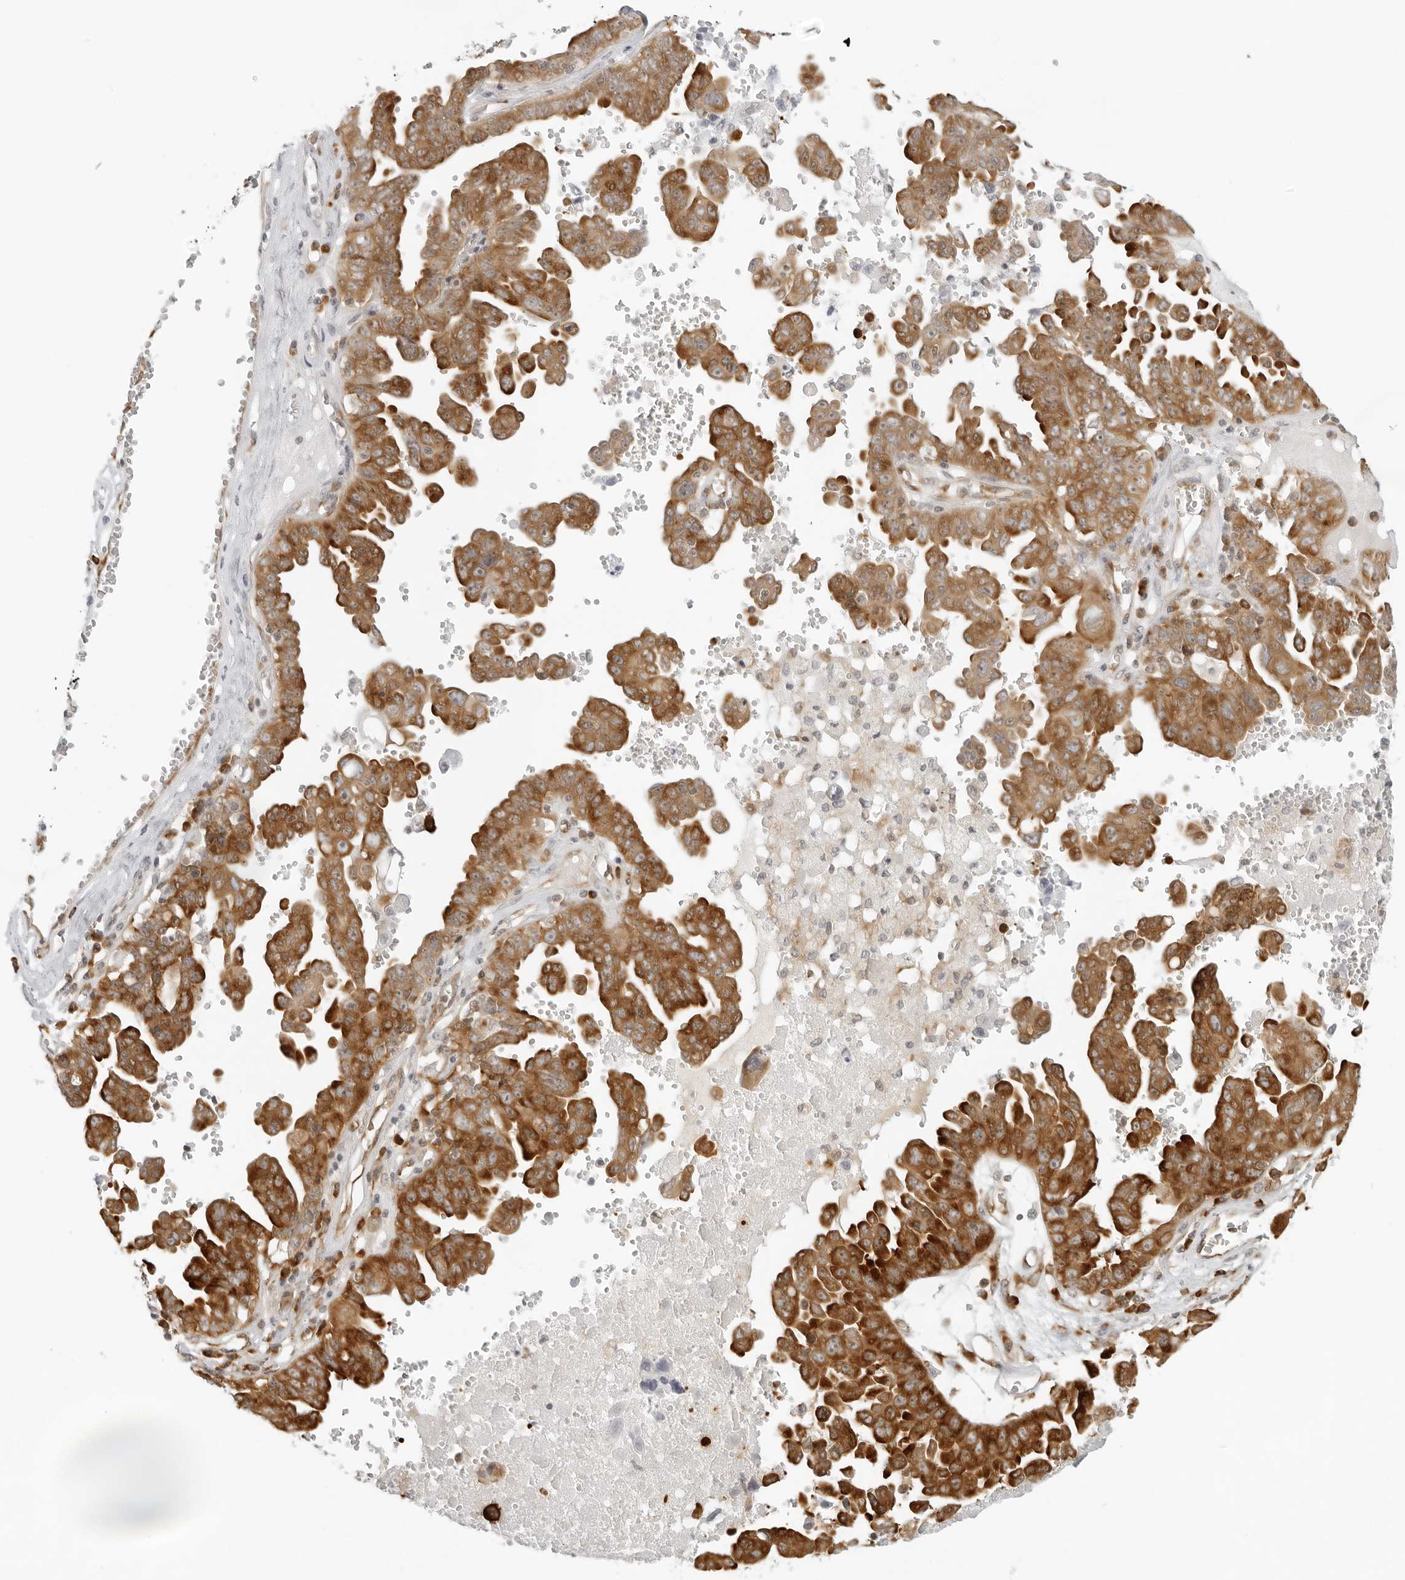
{"staining": {"intensity": "strong", "quantity": ">75%", "location": "cytoplasmic/membranous"}, "tissue": "ovarian cancer", "cell_type": "Tumor cells", "image_type": "cancer", "snomed": [{"axis": "morphology", "description": "Carcinoma, endometroid"}, {"axis": "topography", "description": "Ovary"}], "caption": "Brown immunohistochemical staining in human ovarian endometroid carcinoma shows strong cytoplasmic/membranous positivity in approximately >75% of tumor cells.", "gene": "EIF4G1", "patient": {"sex": "female", "age": 62}}